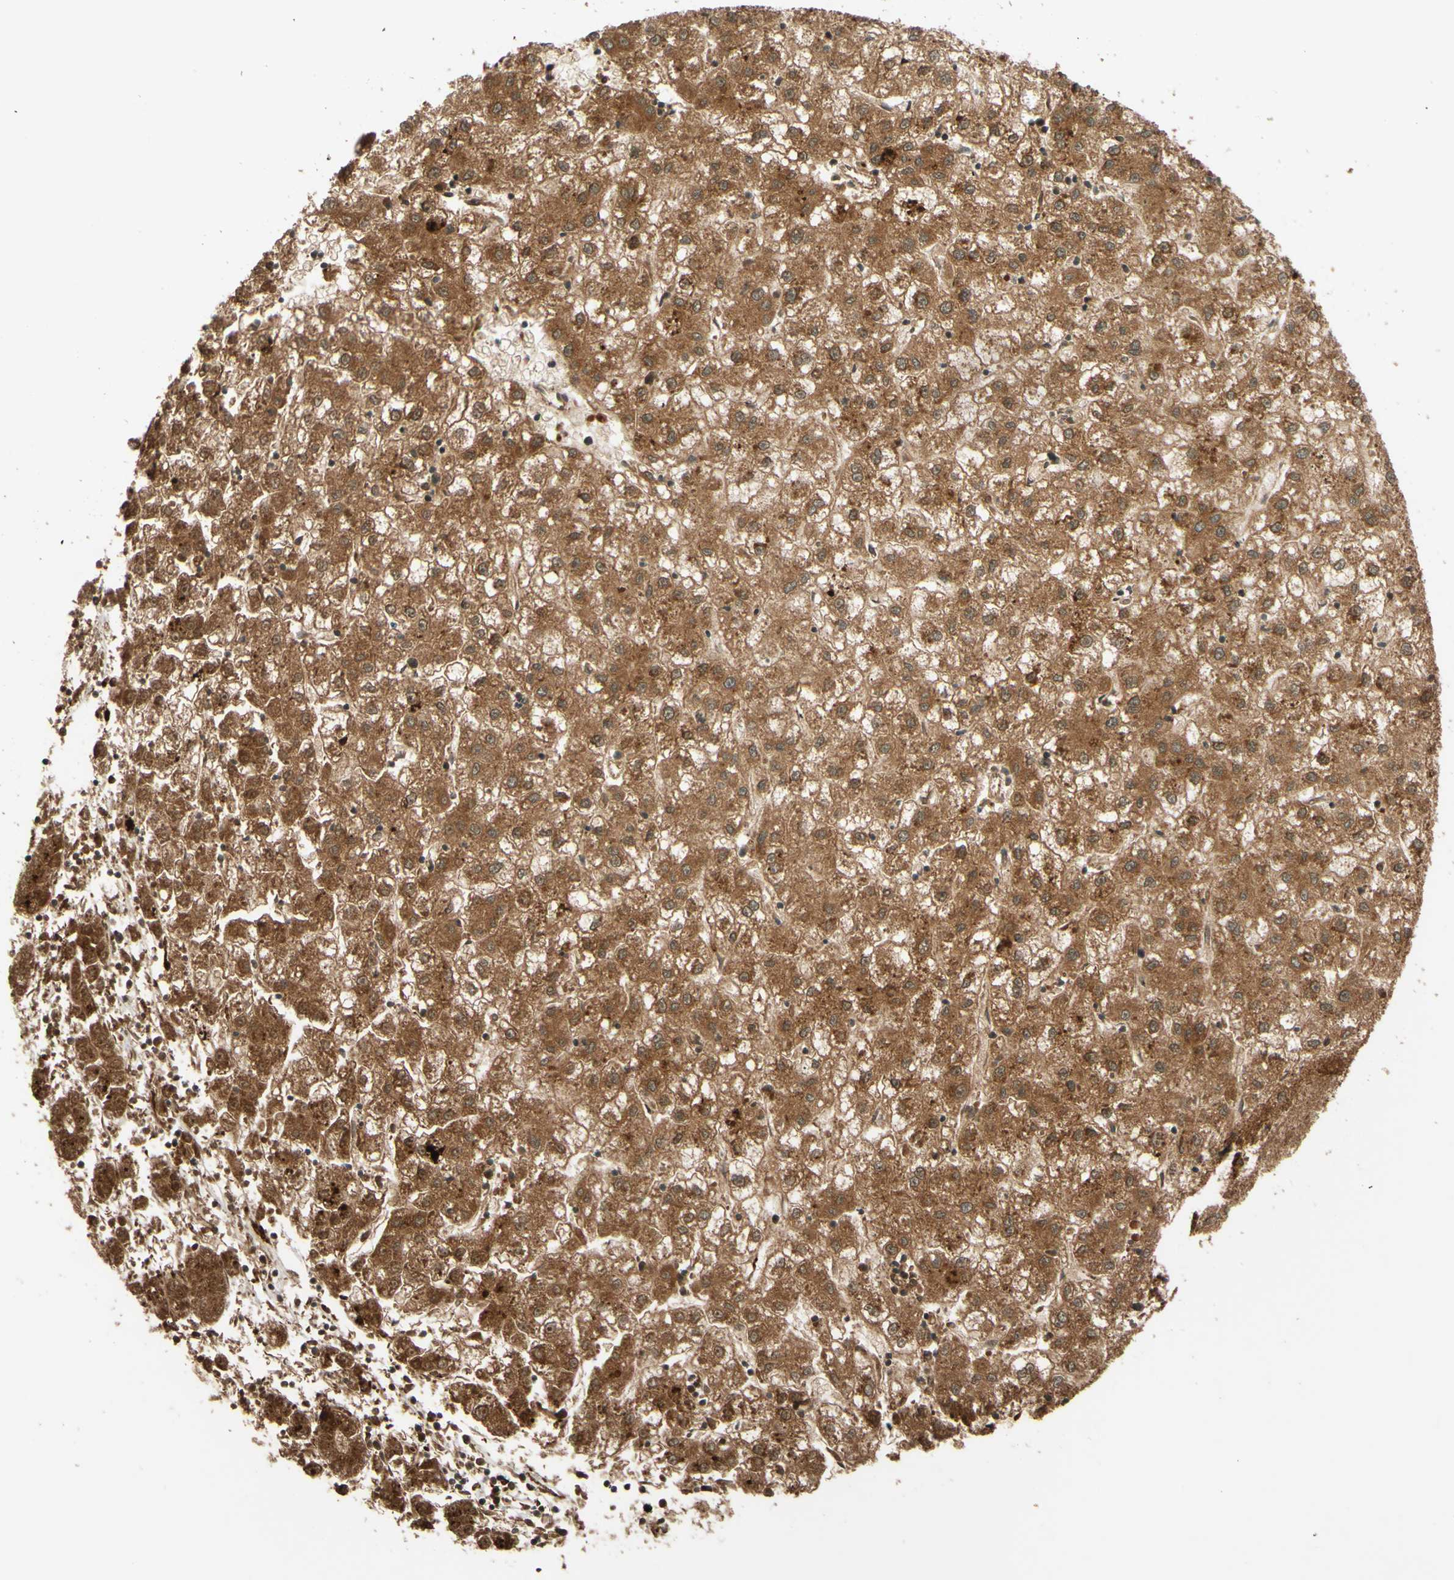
{"staining": {"intensity": "moderate", "quantity": ">75%", "location": "cytoplasmic/membranous"}, "tissue": "liver cancer", "cell_type": "Tumor cells", "image_type": "cancer", "snomed": [{"axis": "morphology", "description": "Carcinoma, Hepatocellular, NOS"}, {"axis": "topography", "description": "Liver"}], "caption": "The image demonstrates staining of liver cancer, revealing moderate cytoplasmic/membranous protein staining (brown color) within tumor cells. The staining was performed using DAB to visualize the protein expression in brown, while the nuclei were stained in blue with hematoxylin (Magnification: 20x).", "gene": "RNF19A", "patient": {"sex": "male", "age": 72}}